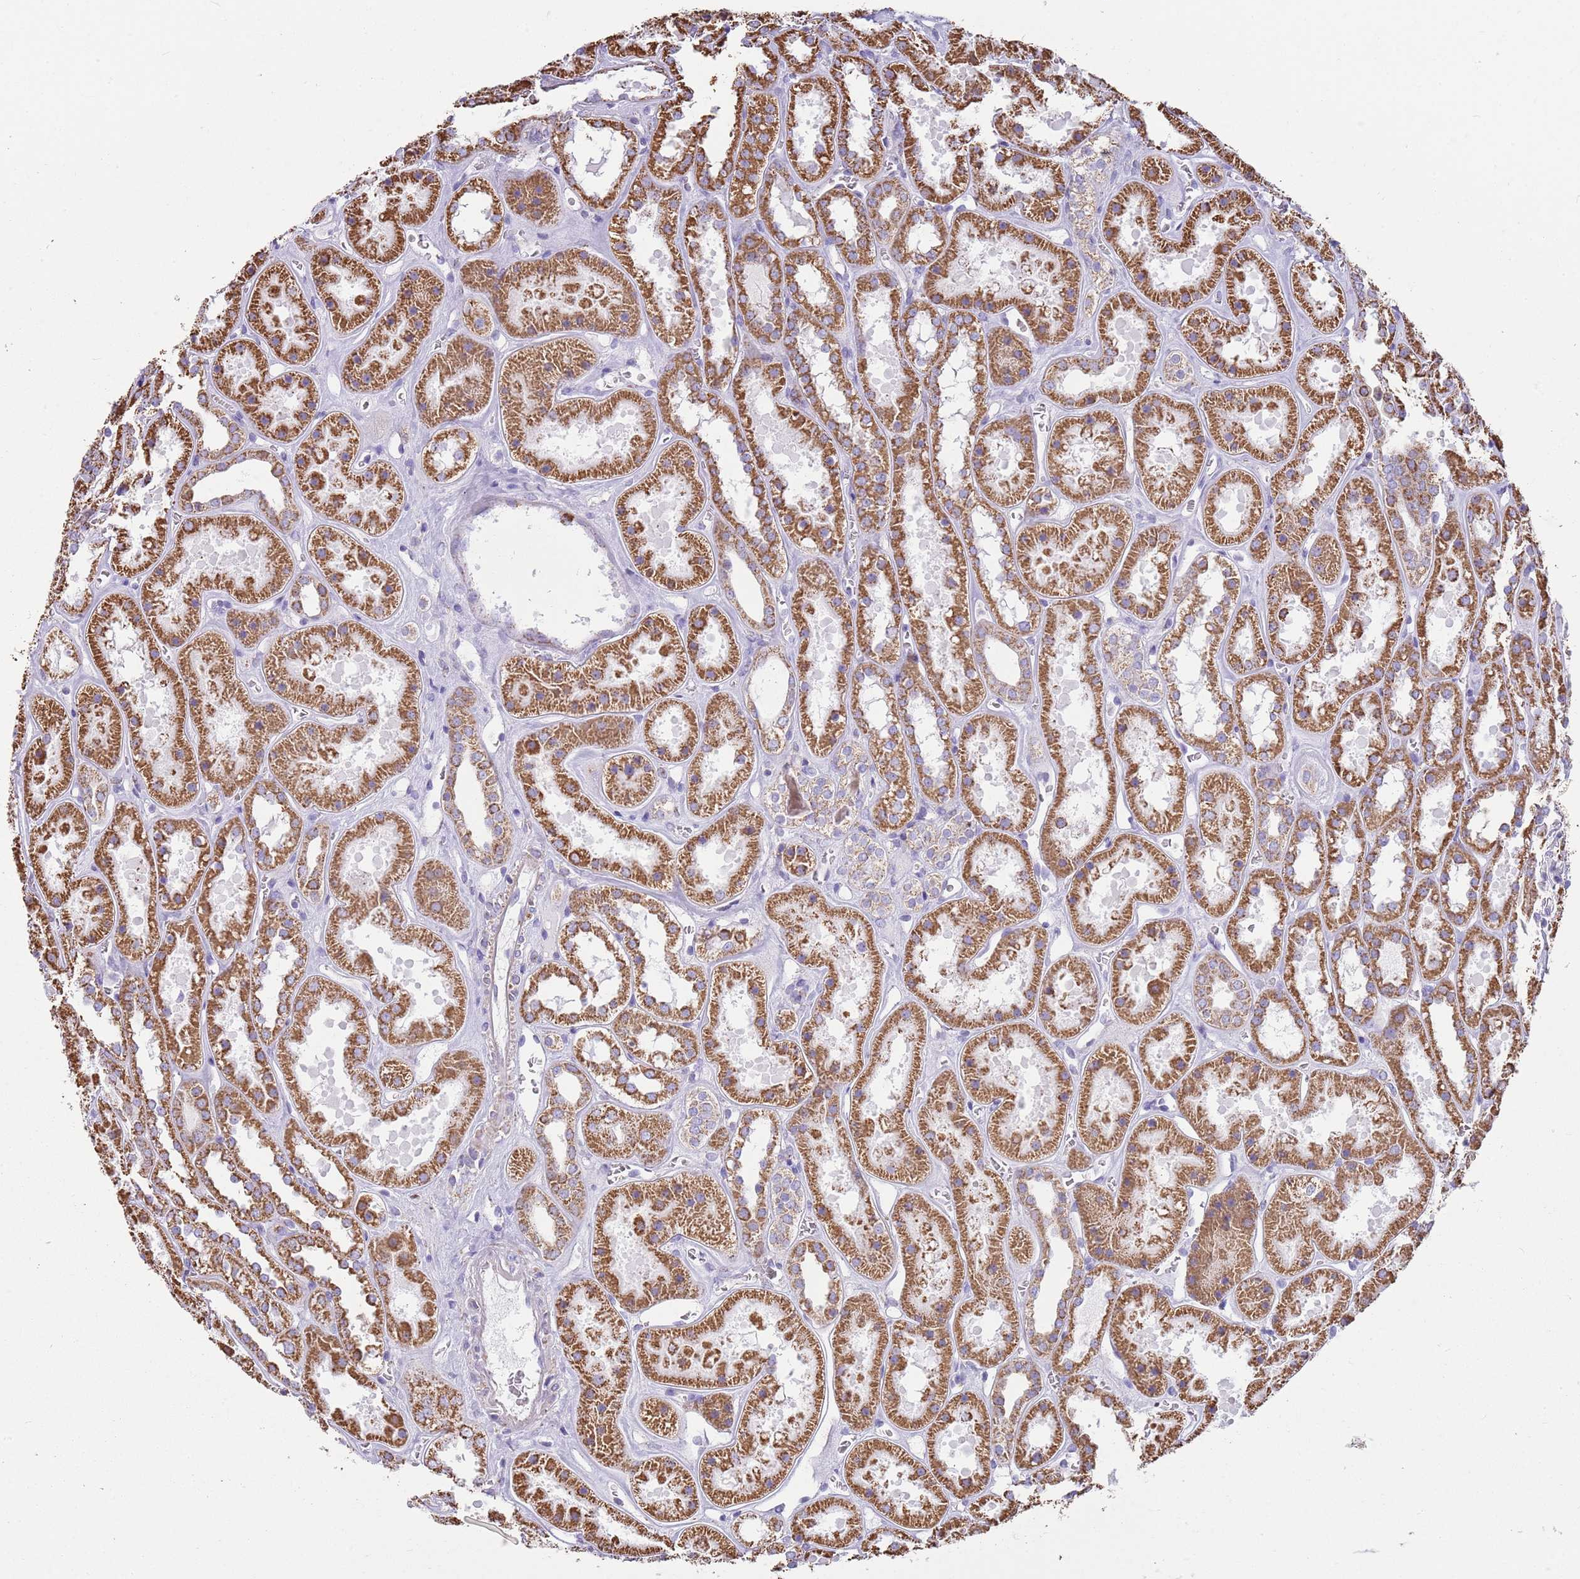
{"staining": {"intensity": "negative", "quantity": "none", "location": "none"}, "tissue": "kidney", "cell_type": "Cells in glomeruli", "image_type": "normal", "snomed": [{"axis": "morphology", "description": "Normal tissue, NOS"}, {"axis": "topography", "description": "Kidney"}], "caption": "Immunohistochemistry of benign human kidney reveals no expression in cells in glomeruli.", "gene": "TTLL1", "patient": {"sex": "female", "age": 41}}